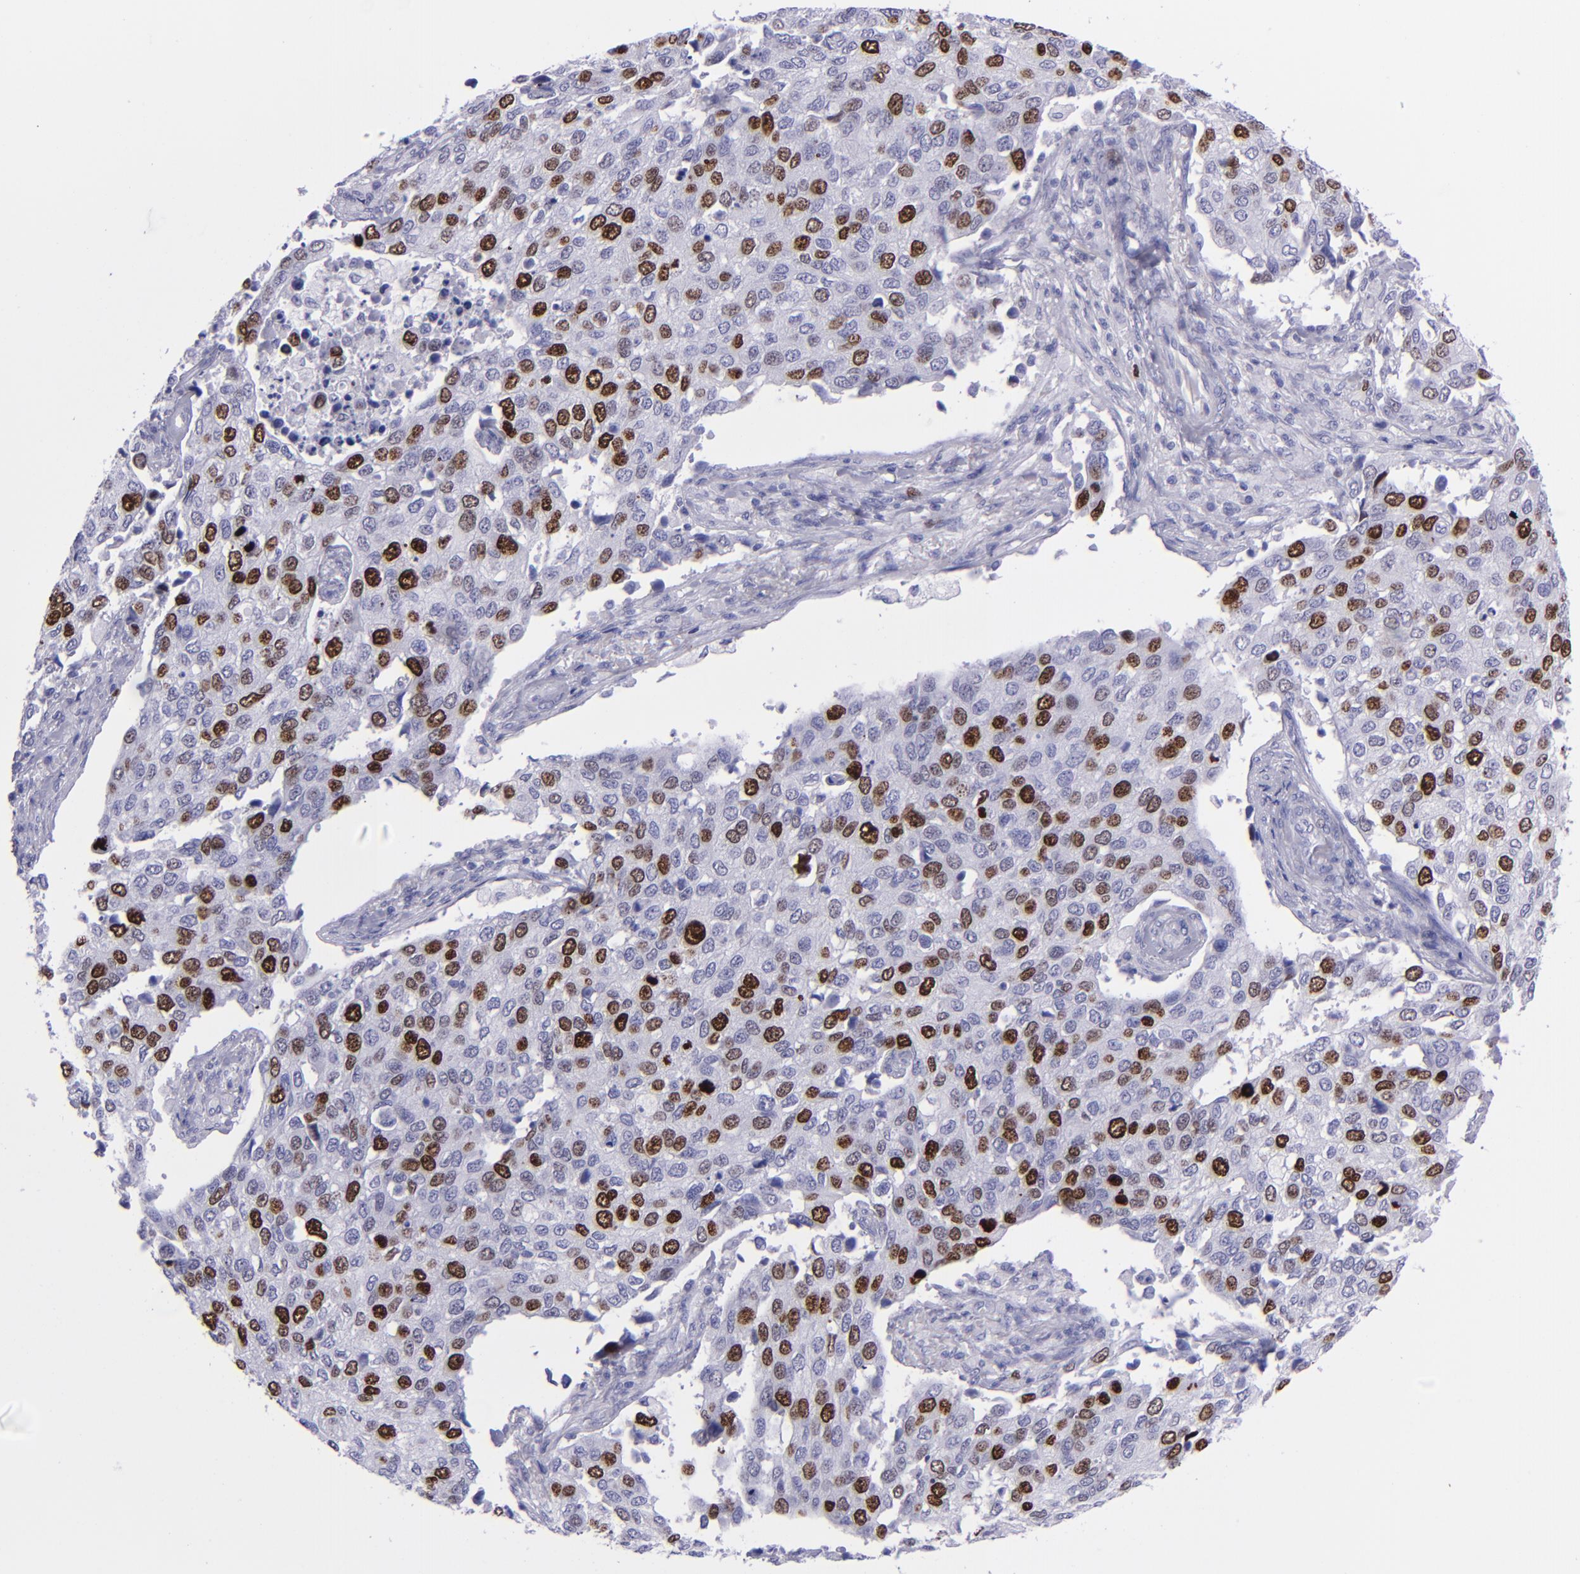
{"staining": {"intensity": "strong", "quantity": "25%-75%", "location": "nuclear"}, "tissue": "cervical cancer", "cell_type": "Tumor cells", "image_type": "cancer", "snomed": [{"axis": "morphology", "description": "Squamous cell carcinoma, NOS"}, {"axis": "topography", "description": "Cervix"}], "caption": "Tumor cells exhibit high levels of strong nuclear positivity in about 25%-75% of cells in squamous cell carcinoma (cervical).", "gene": "TOP2A", "patient": {"sex": "female", "age": 54}}